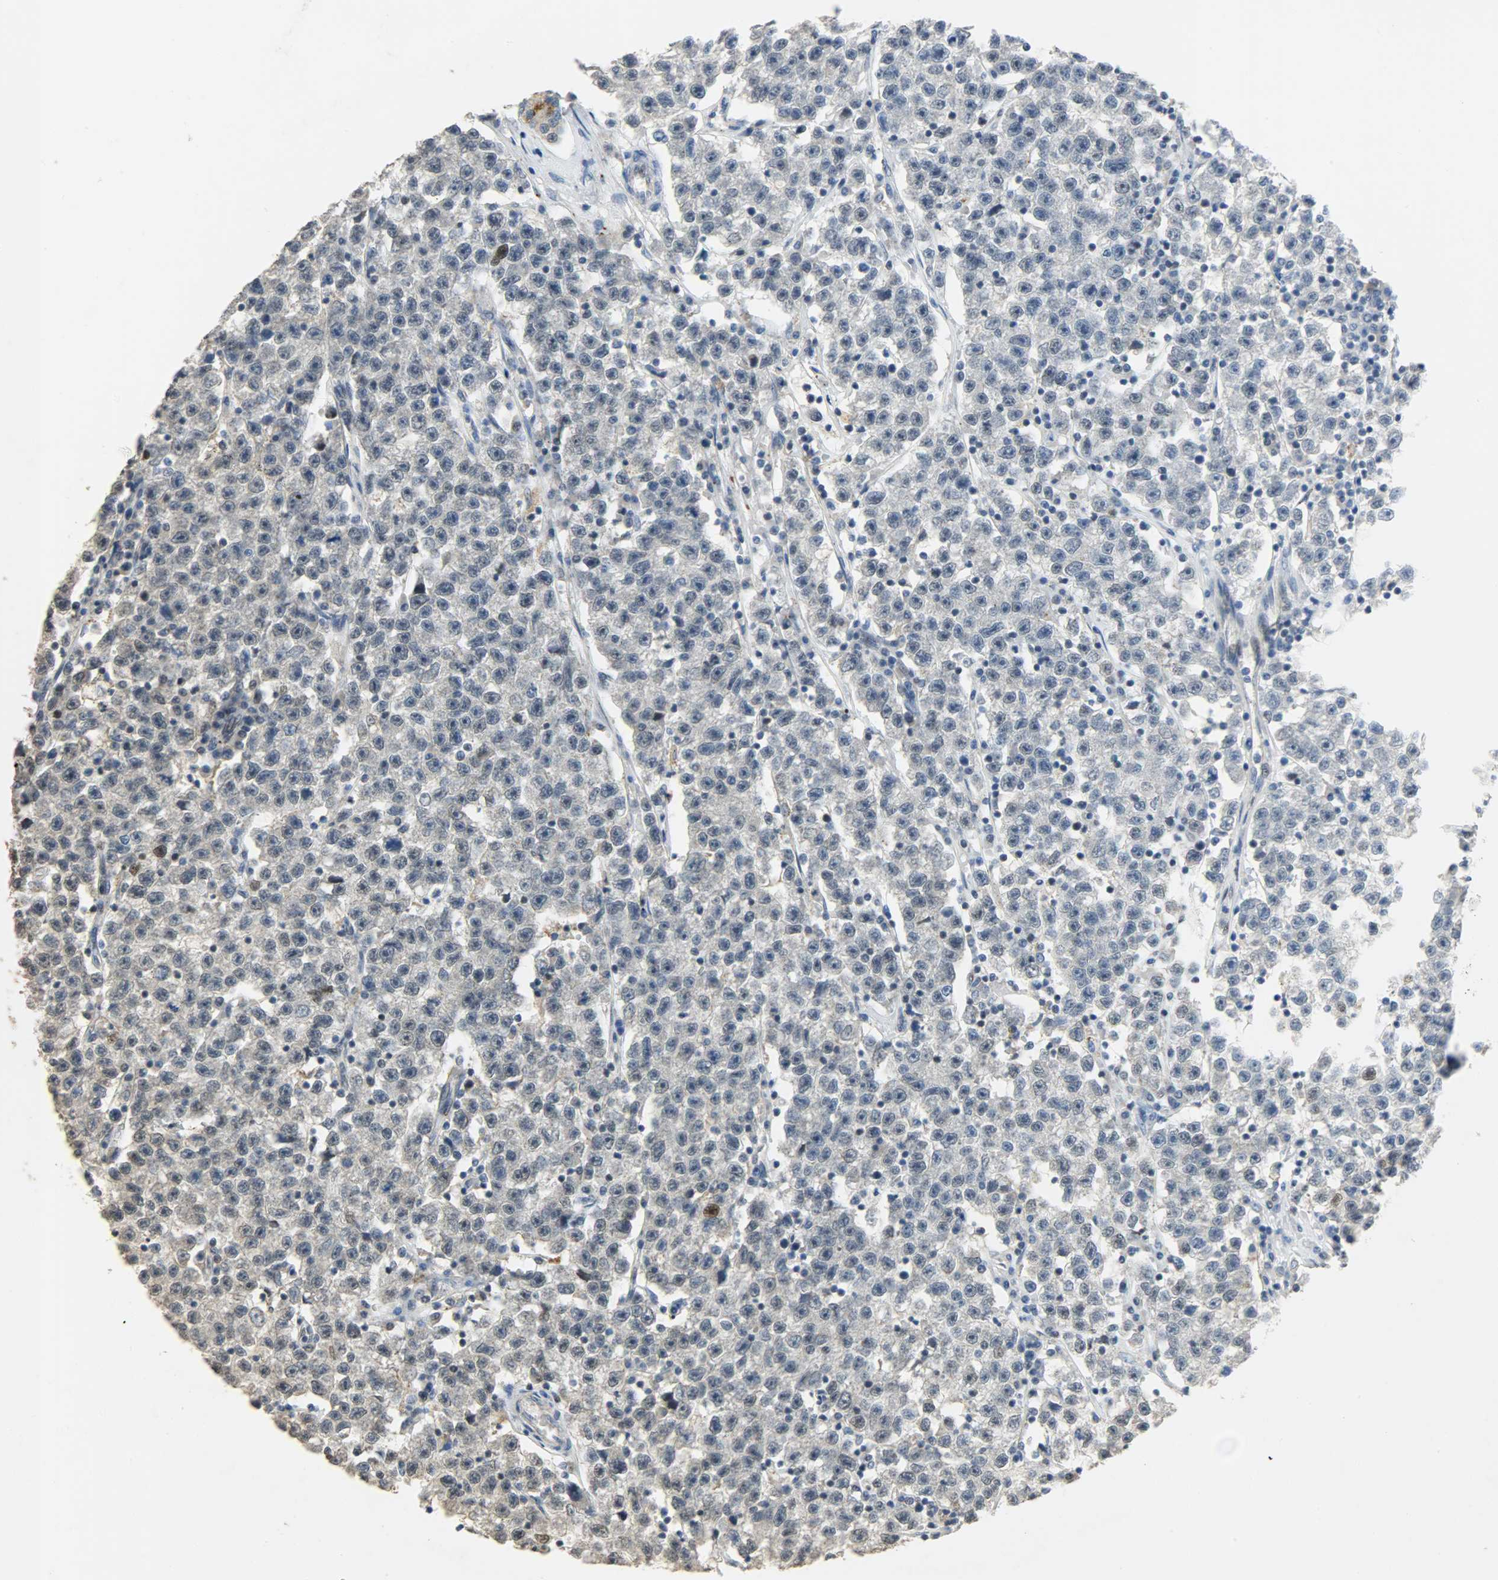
{"staining": {"intensity": "moderate", "quantity": ">75%", "location": "cytoplasmic/membranous,nuclear"}, "tissue": "testis cancer", "cell_type": "Tumor cells", "image_type": "cancer", "snomed": [{"axis": "morphology", "description": "Seminoma, NOS"}, {"axis": "topography", "description": "Testis"}], "caption": "Protein staining by immunohistochemistry exhibits moderate cytoplasmic/membranous and nuclear positivity in approximately >75% of tumor cells in testis cancer.", "gene": "GIT2", "patient": {"sex": "male", "age": 22}}